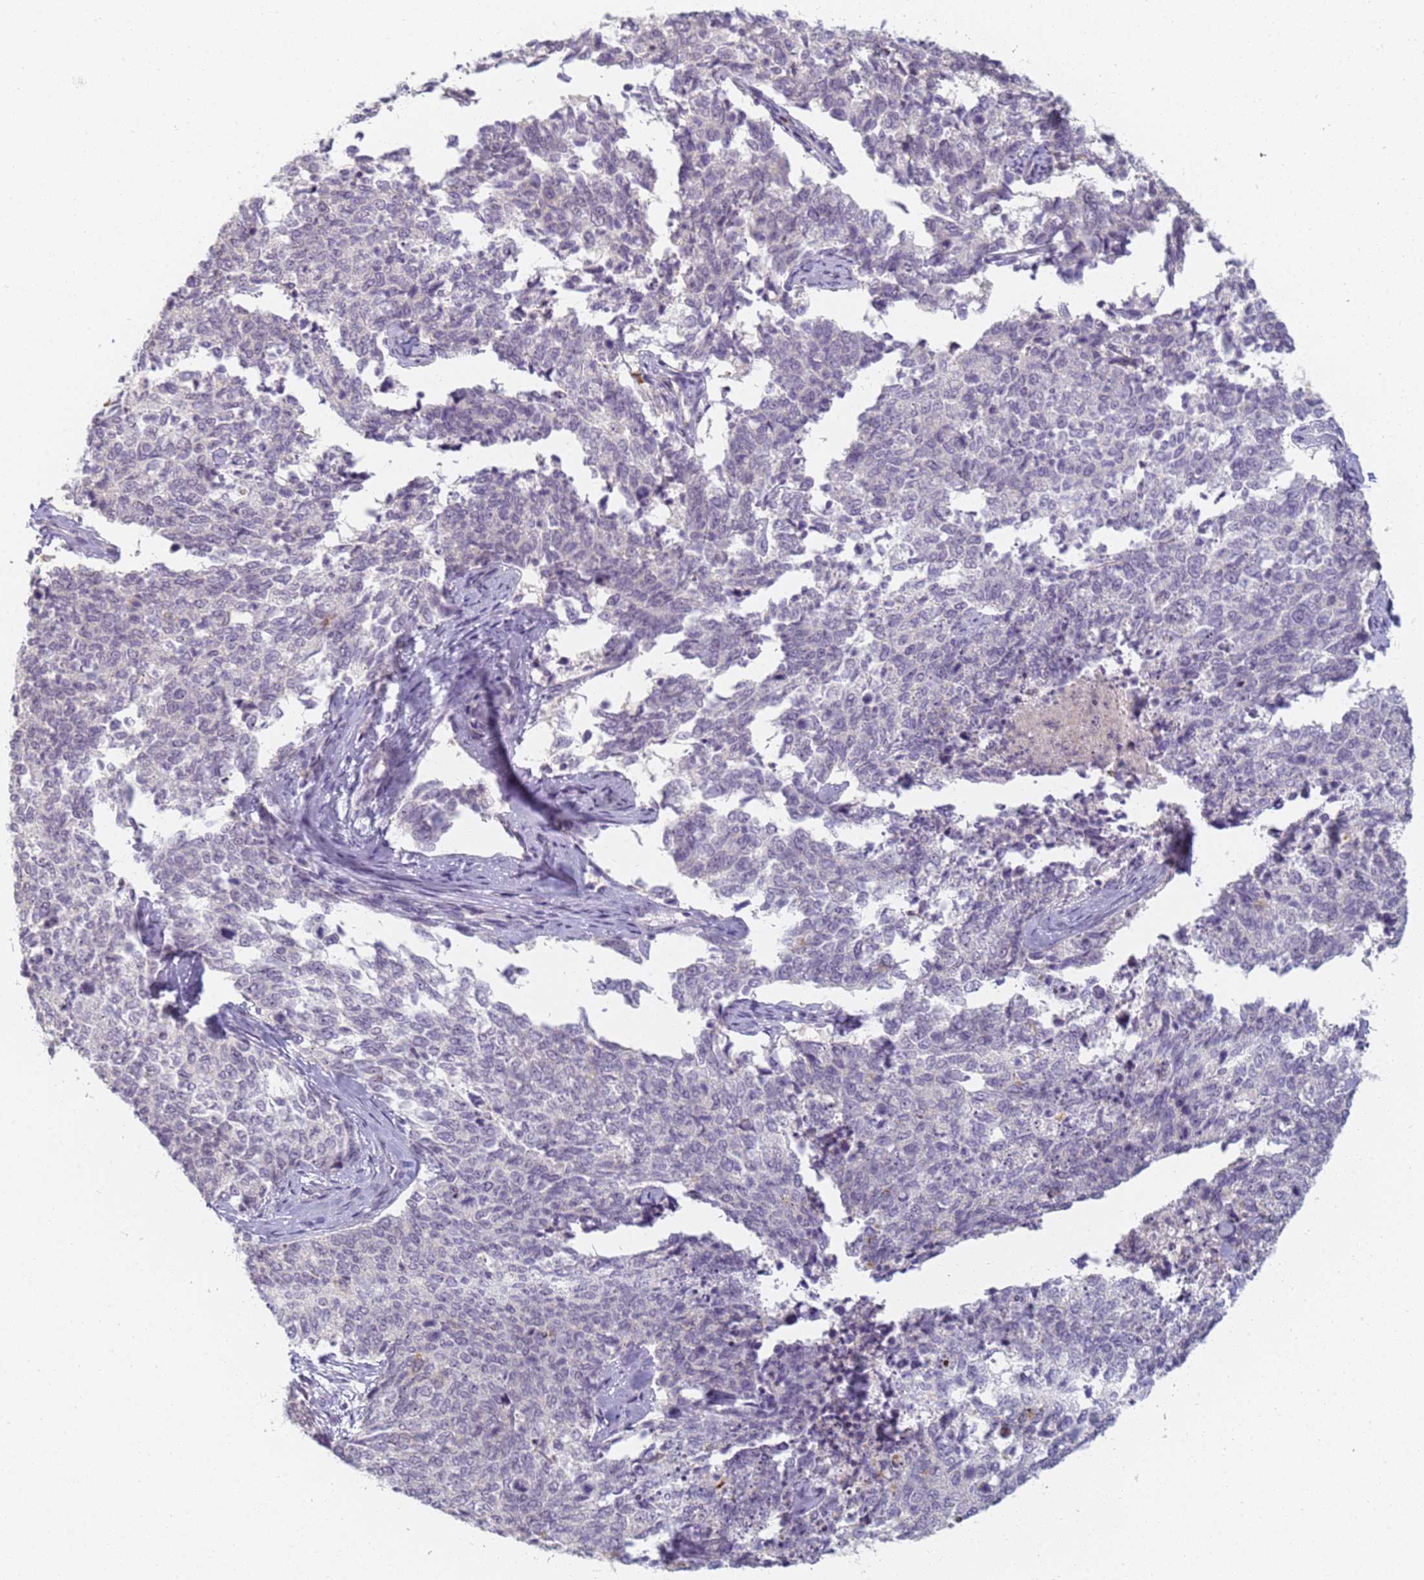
{"staining": {"intensity": "negative", "quantity": "none", "location": "none"}, "tissue": "cervical cancer", "cell_type": "Tumor cells", "image_type": "cancer", "snomed": [{"axis": "morphology", "description": "Squamous cell carcinoma, NOS"}, {"axis": "topography", "description": "Cervix"}], "caption": "Tumor cells are negative for brown protein staining in cervical cancer.", "gene": "SLC38A9", "patient": {"sex": "female", "age": 63}}